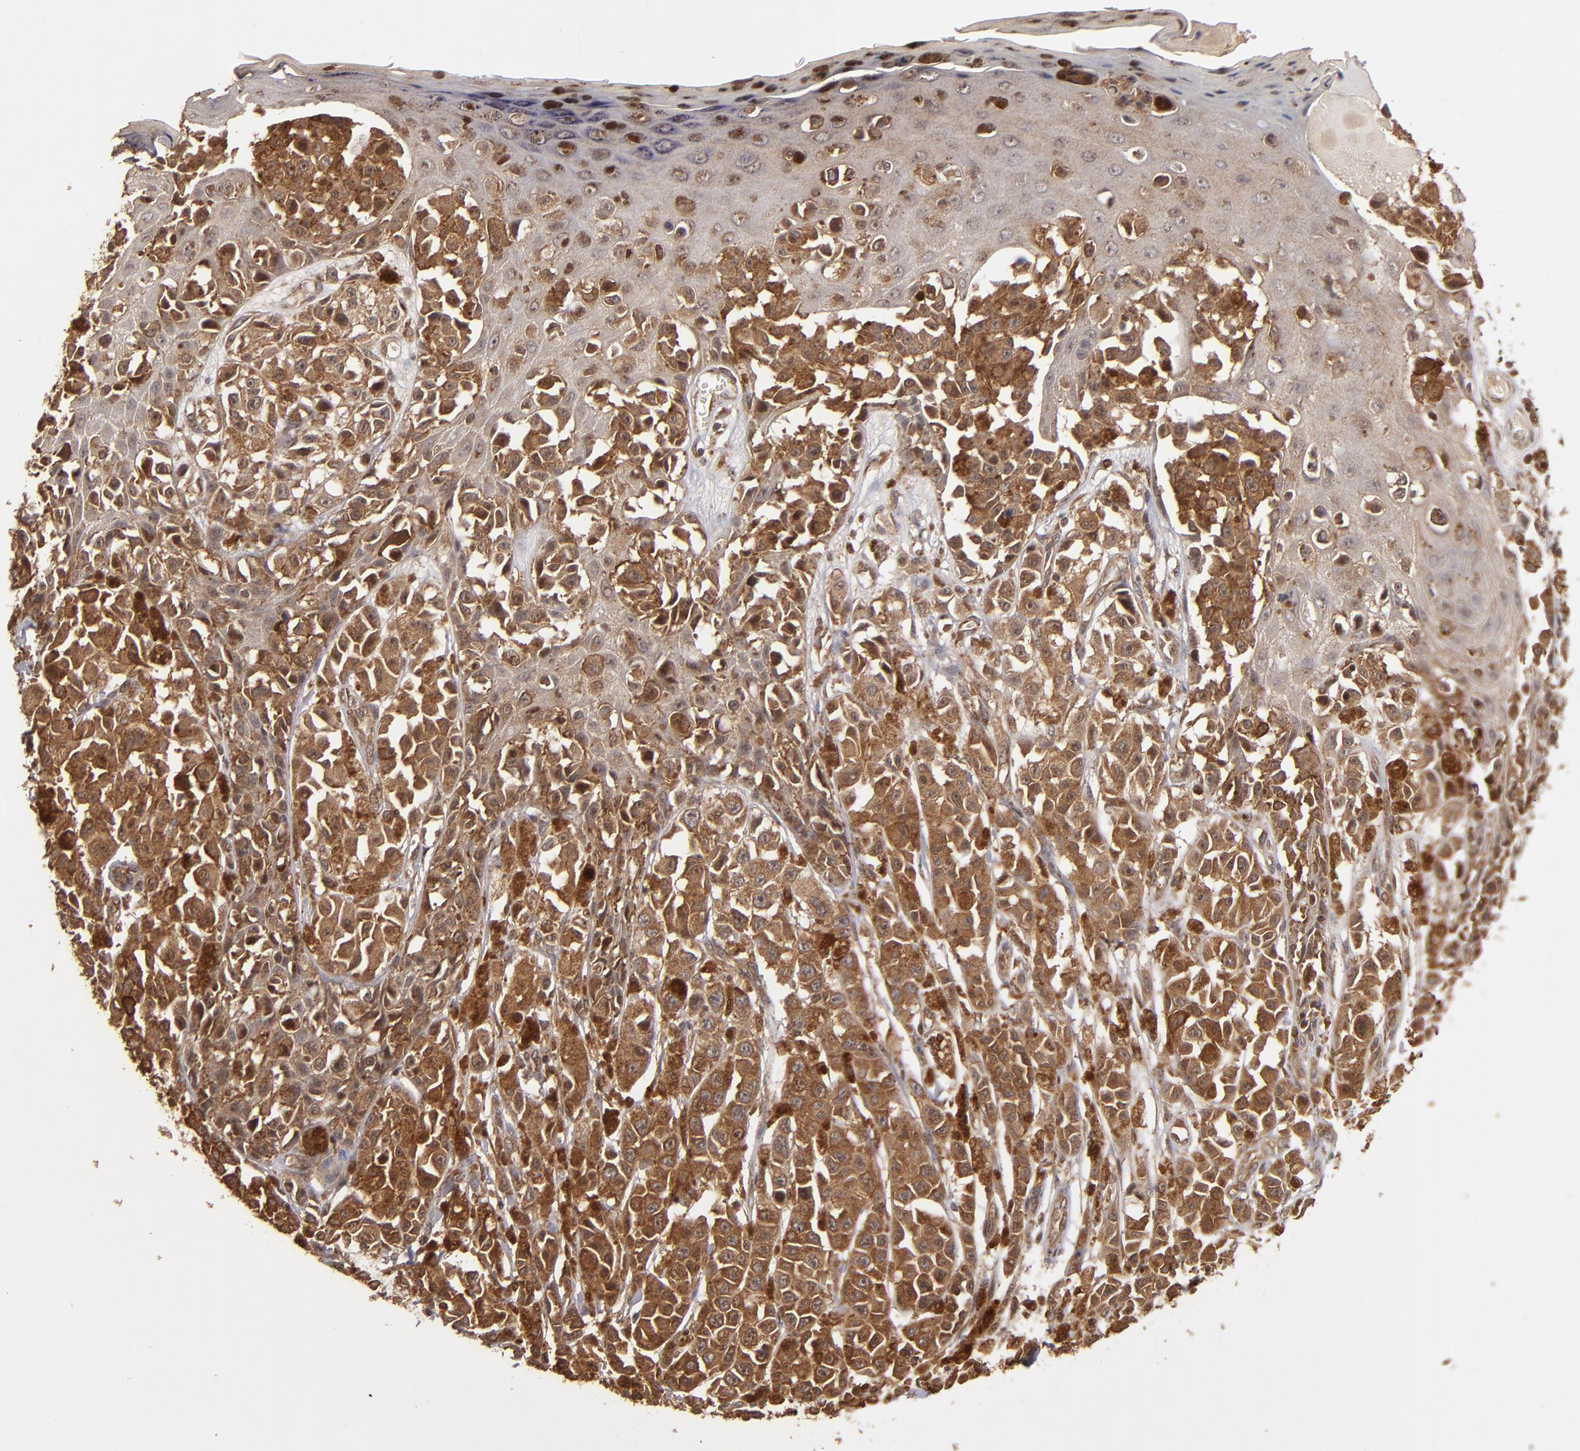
{"staining": {"intensity": "strong", "quantity": ">75%", "location": "cytoplasmic/membranous"}, "tissue": "melanoma", "cell_type": "Tumor cells", "image_type": "cancer", "snomed": [{"axis": "morphology", "description": "Malignant melanoma, NOS"}, {"axis": "topography", "description": "Skin"}], "caption": "Malignant melanoma tissue displays strong cytoplasmic/membranous staining in approximately >75% of tumor cells, visualized by immunohistochemistry. (IHC, brightfield microscopy, high magnification).", "gene": "BDKRB1", "patient": {"sex": "female", "age": 38}}